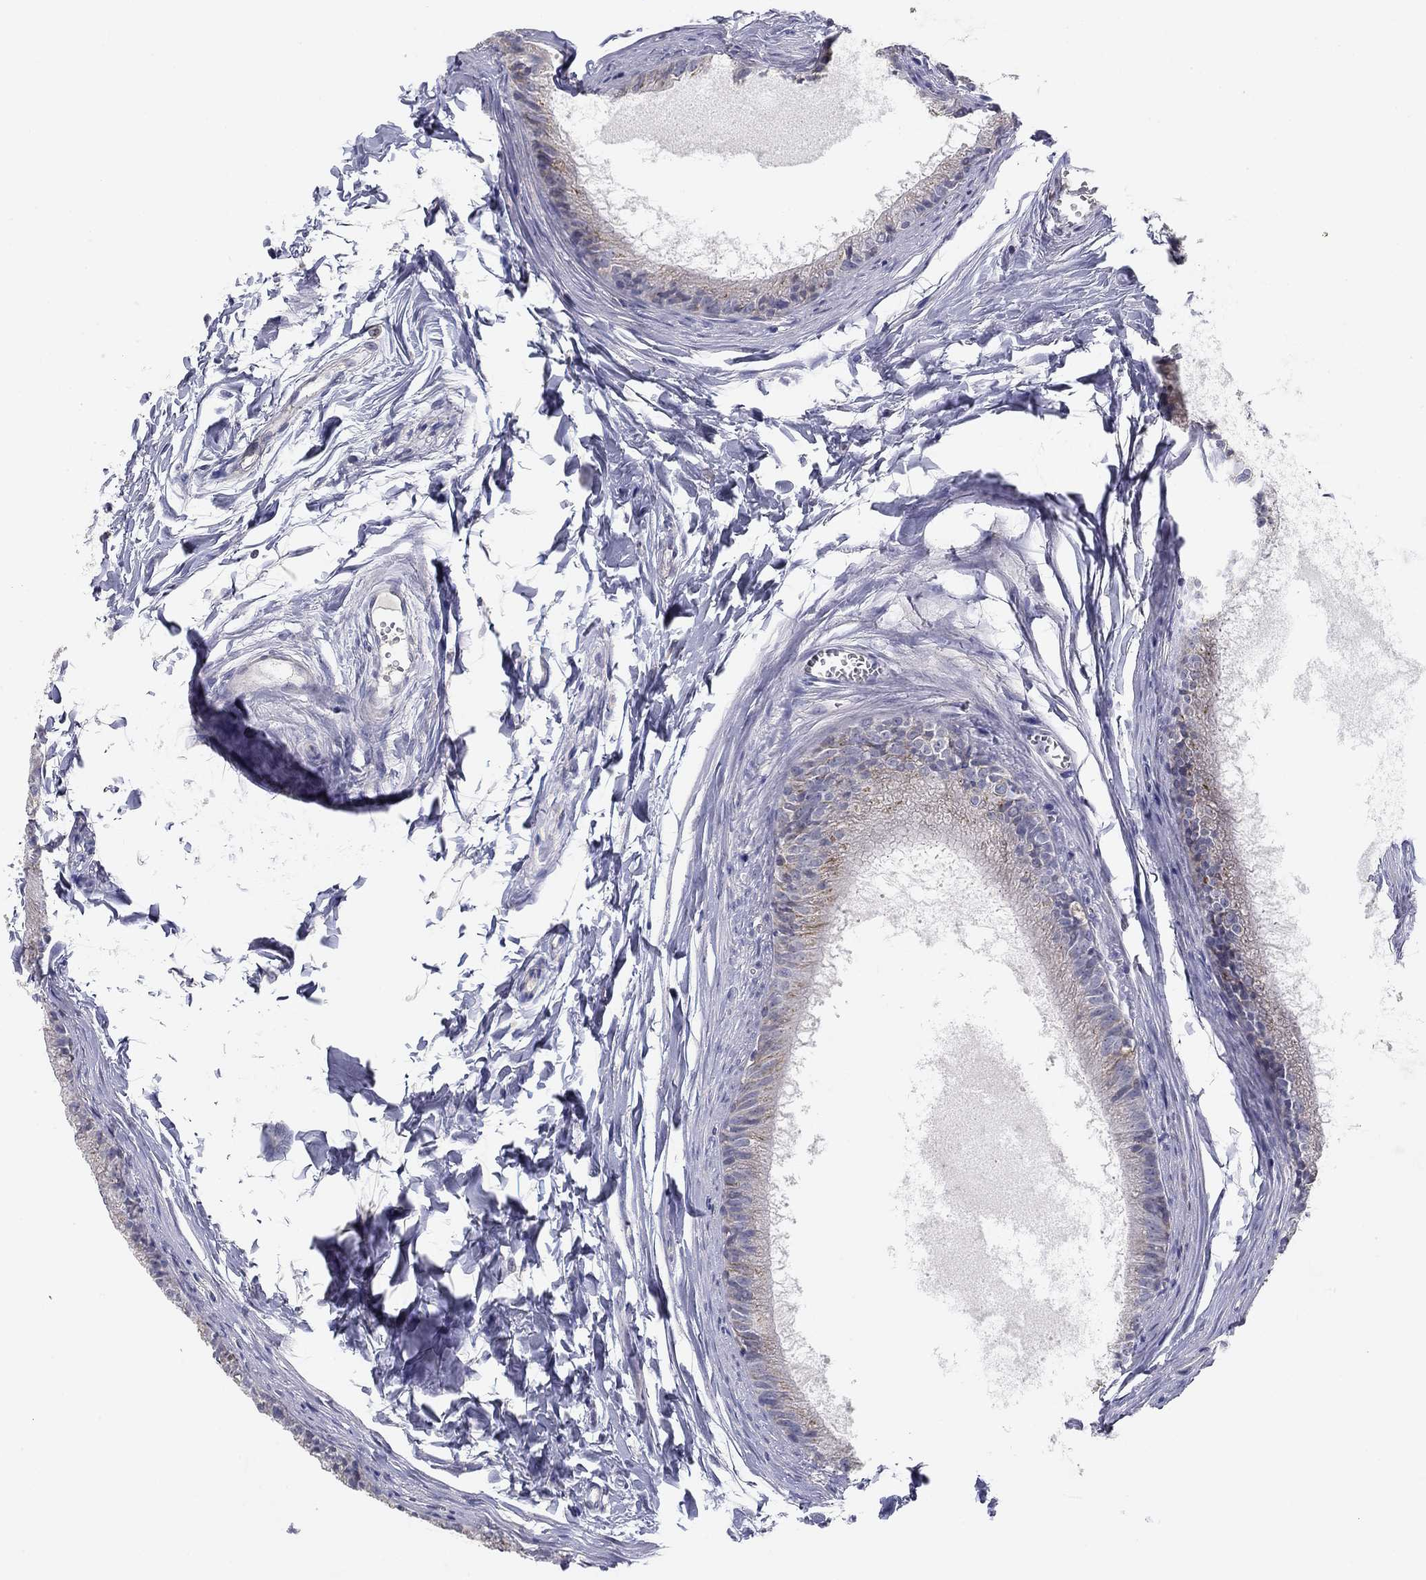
{"staining": {"intensity": "negative", "quantity": "none", "location": "none"}, "tissue": "epididymis", "cell_type": "Glandular cells", "image_type": "normal", "snomed": [{"axis": "morphology", "description": "Normal tissue, NOS"}, {"axis": "topography", "description": "Epididymis"}], "caption": "The immunohistochemistry image has no significant staining in glandular cells of epididymis.", "gene": "SEPTIN3", "patient": {"sex": "male", "age": 51}}